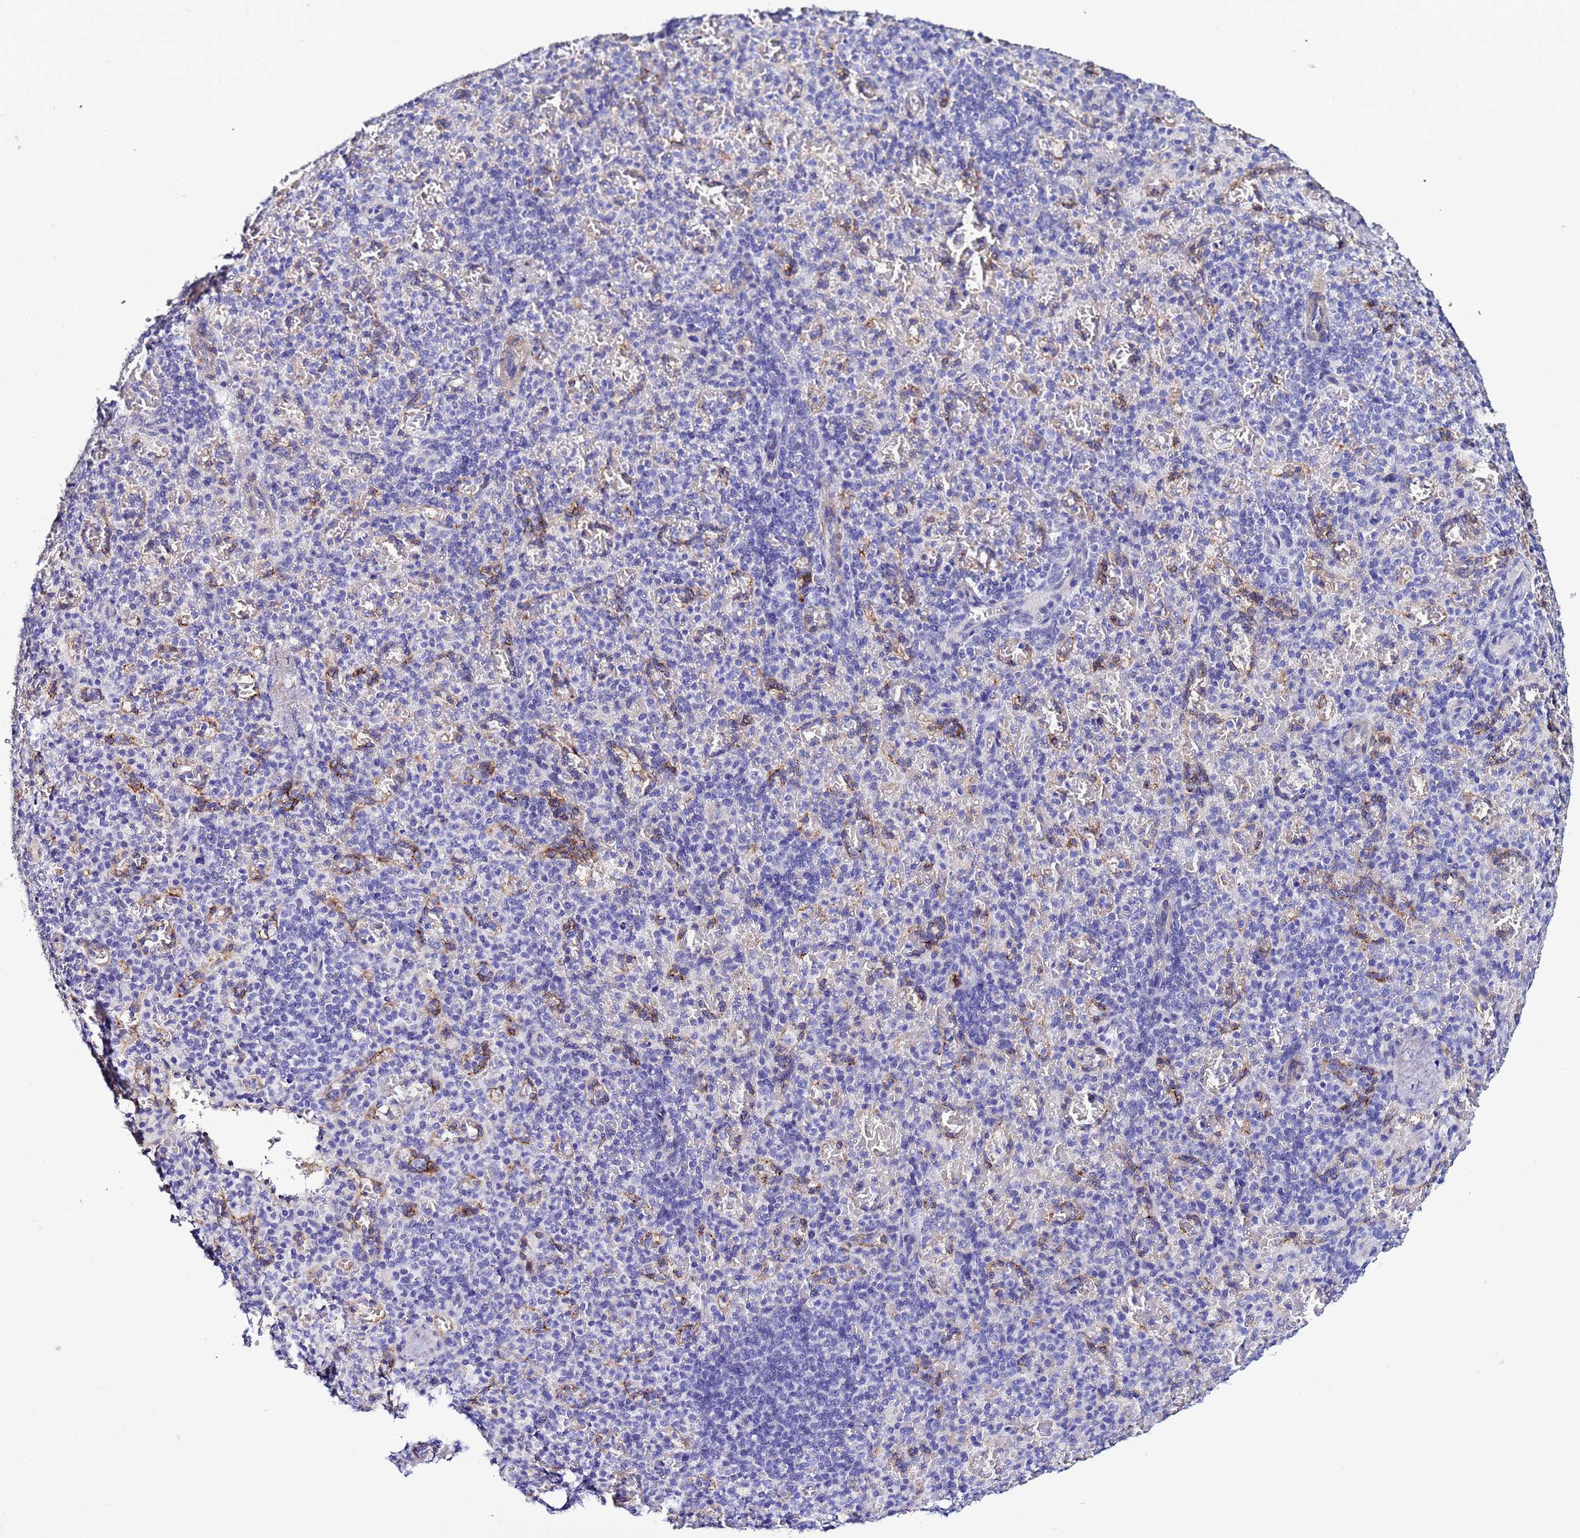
{"staining": {"intensity": "negative", "quantity": "none", "location": "none"}, "tissue": "spleen", "cell_type": "Cells in red pulp", "image_type": "normal", "snomed": [{"axis": "morphology", "description": "Normal tissue, NOS"}, {"axis": "topography", "description": "Spleen"}], "caption": "Micrograph shows no protein positivity in cells in red pulp of unremarkable spleen. The staining was performed using DAB to visualize the protein expression in brown, while the nuclei were stained in blue with hematoxylin (Magnification: 20x).", "gene": "DEFB104A", "patient": {"sex": "female", "age": 74}}